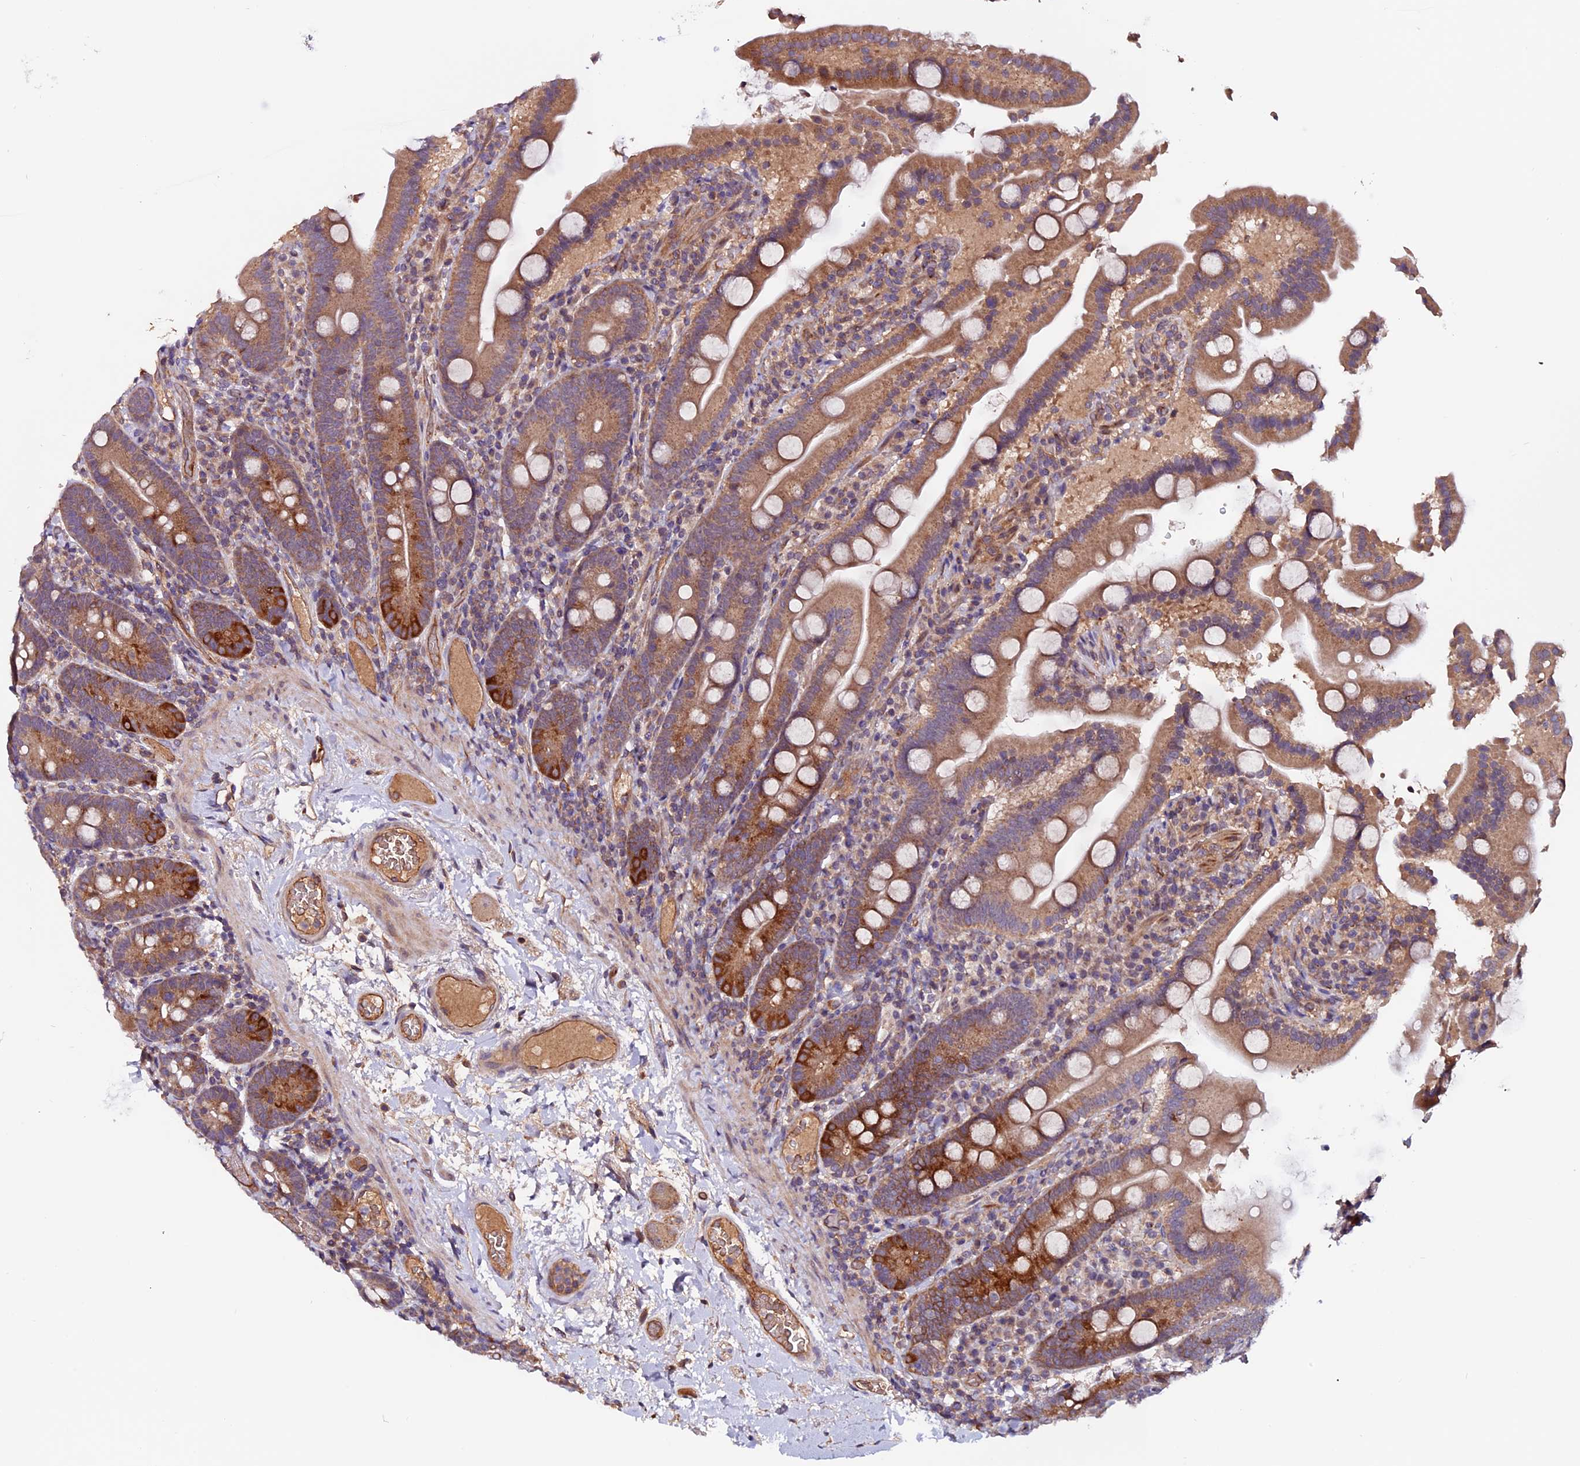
{"staining": {"intensity": "moderate", "quantity": ">75%", "location": "cytoplasmic/membranous"}, "tissue": "duodenum", "cell_type": "Glandular cells", "image_type": "normal", "snomed": [{"axis": "morphology", "description": "Normal tissue, NOS"}, {"axis": "topography", "description": "Duodenum"}], "caption": "Glandular cells display moderate cytoplasmic/membranous expression in approximately >75% of cells in benign duodenum. The protein of interest is stained brown, and the nuclei are stained in blue (DAB (3,3'-diaminobenzidine) IHC with brightfield microscopy, high magnification).", "gene": "RINL", "patient": {"sex": "male", "age": 55}}